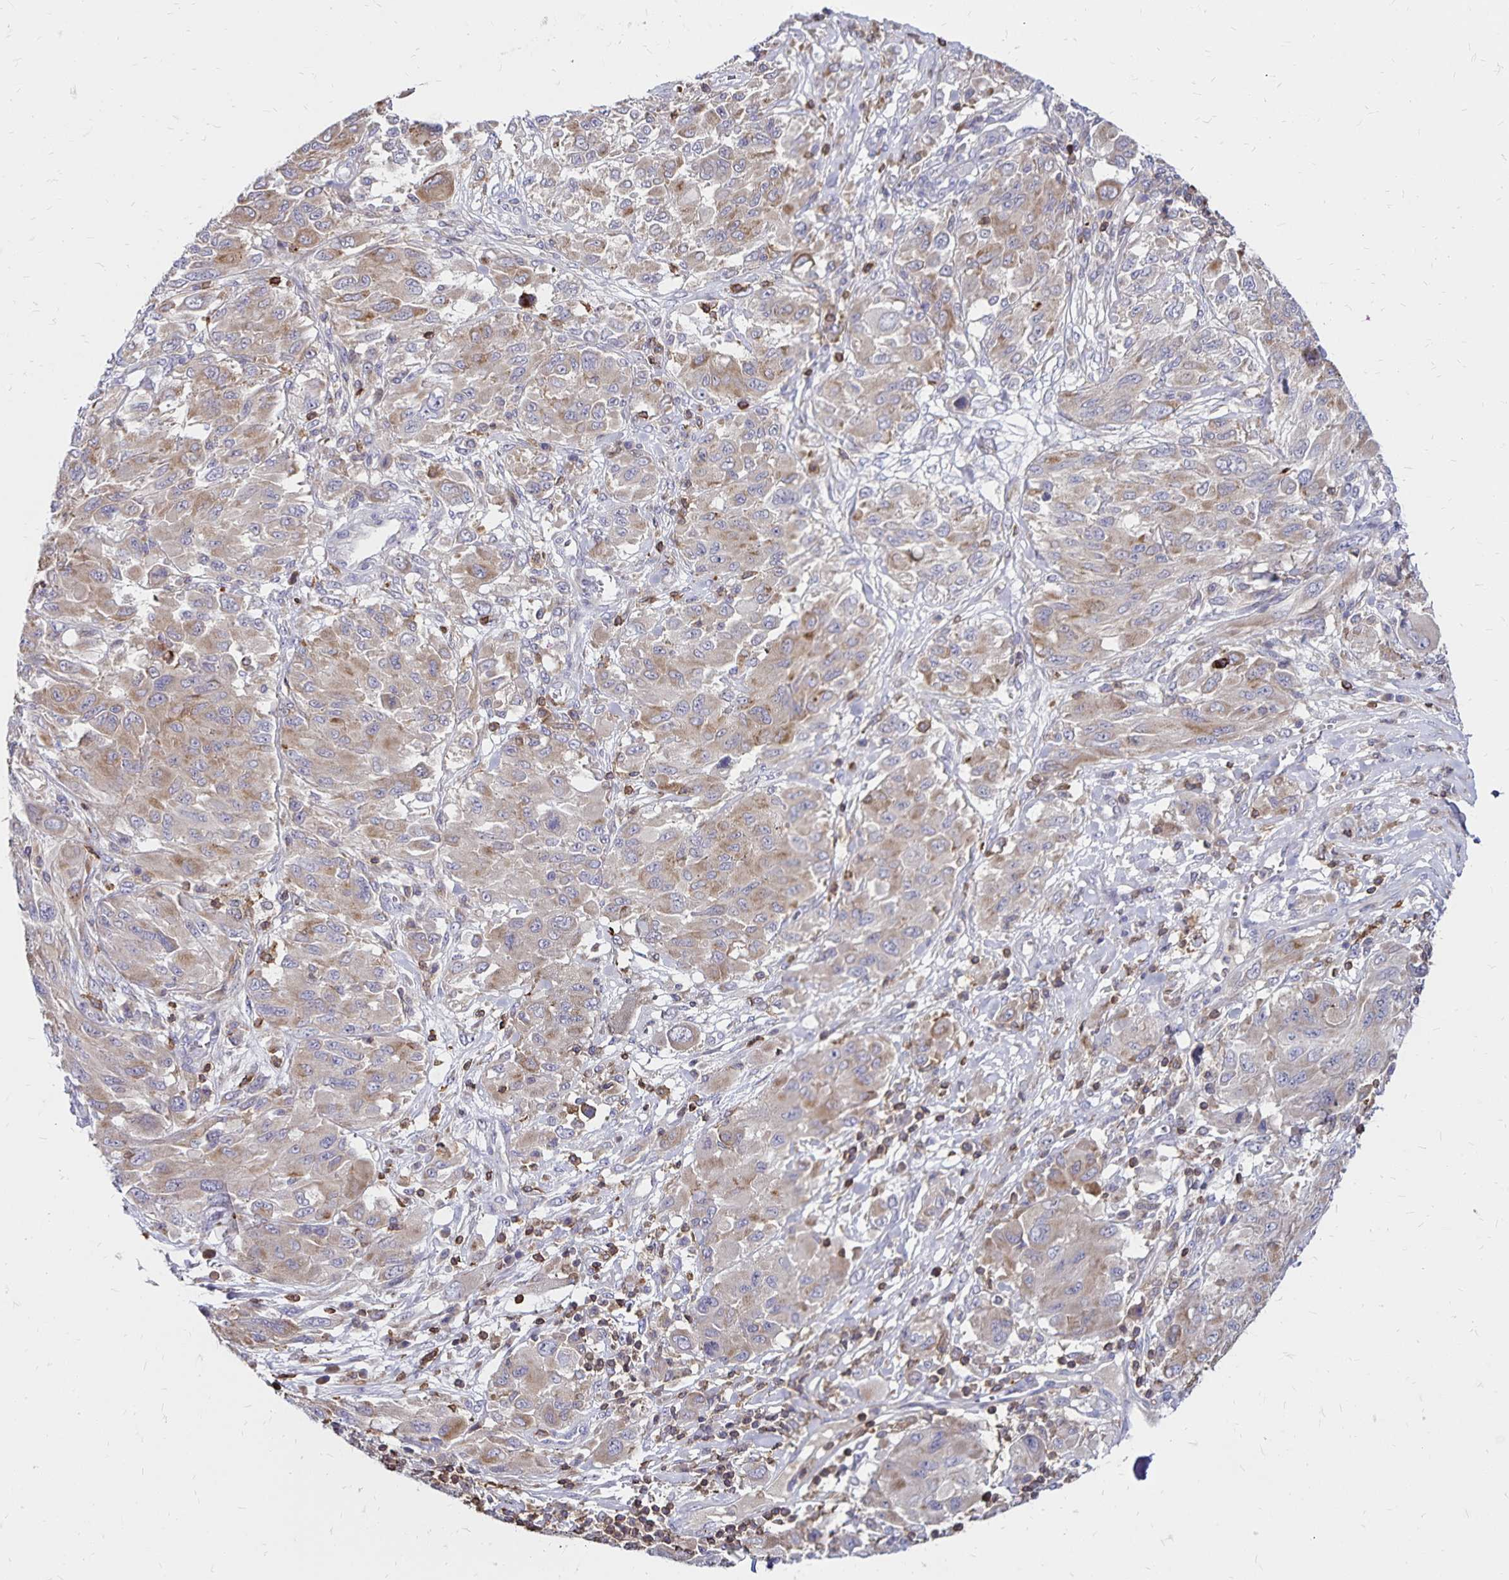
{"staining": {"intensity": "weak", "quantity": "25%-75%", "location": "cytoplasmic/membranous"}, "tissue": "melanoma", "cell_type": "Tumor cells", "image_type": "cancer", "snomed": [{"axis": "morphology", "description": "Malignant melanoma, NOS"}, {"axis": "topography", "description": "Skin"}], "caption": "Human malignant melanoma stained for a protein (brown) shows weak cytoplasmic/membranous positive expression in approximately 25%-75% of tumor cells.", "gene": "NAGPA", "patient": {"sex": "female", "age": 91}}